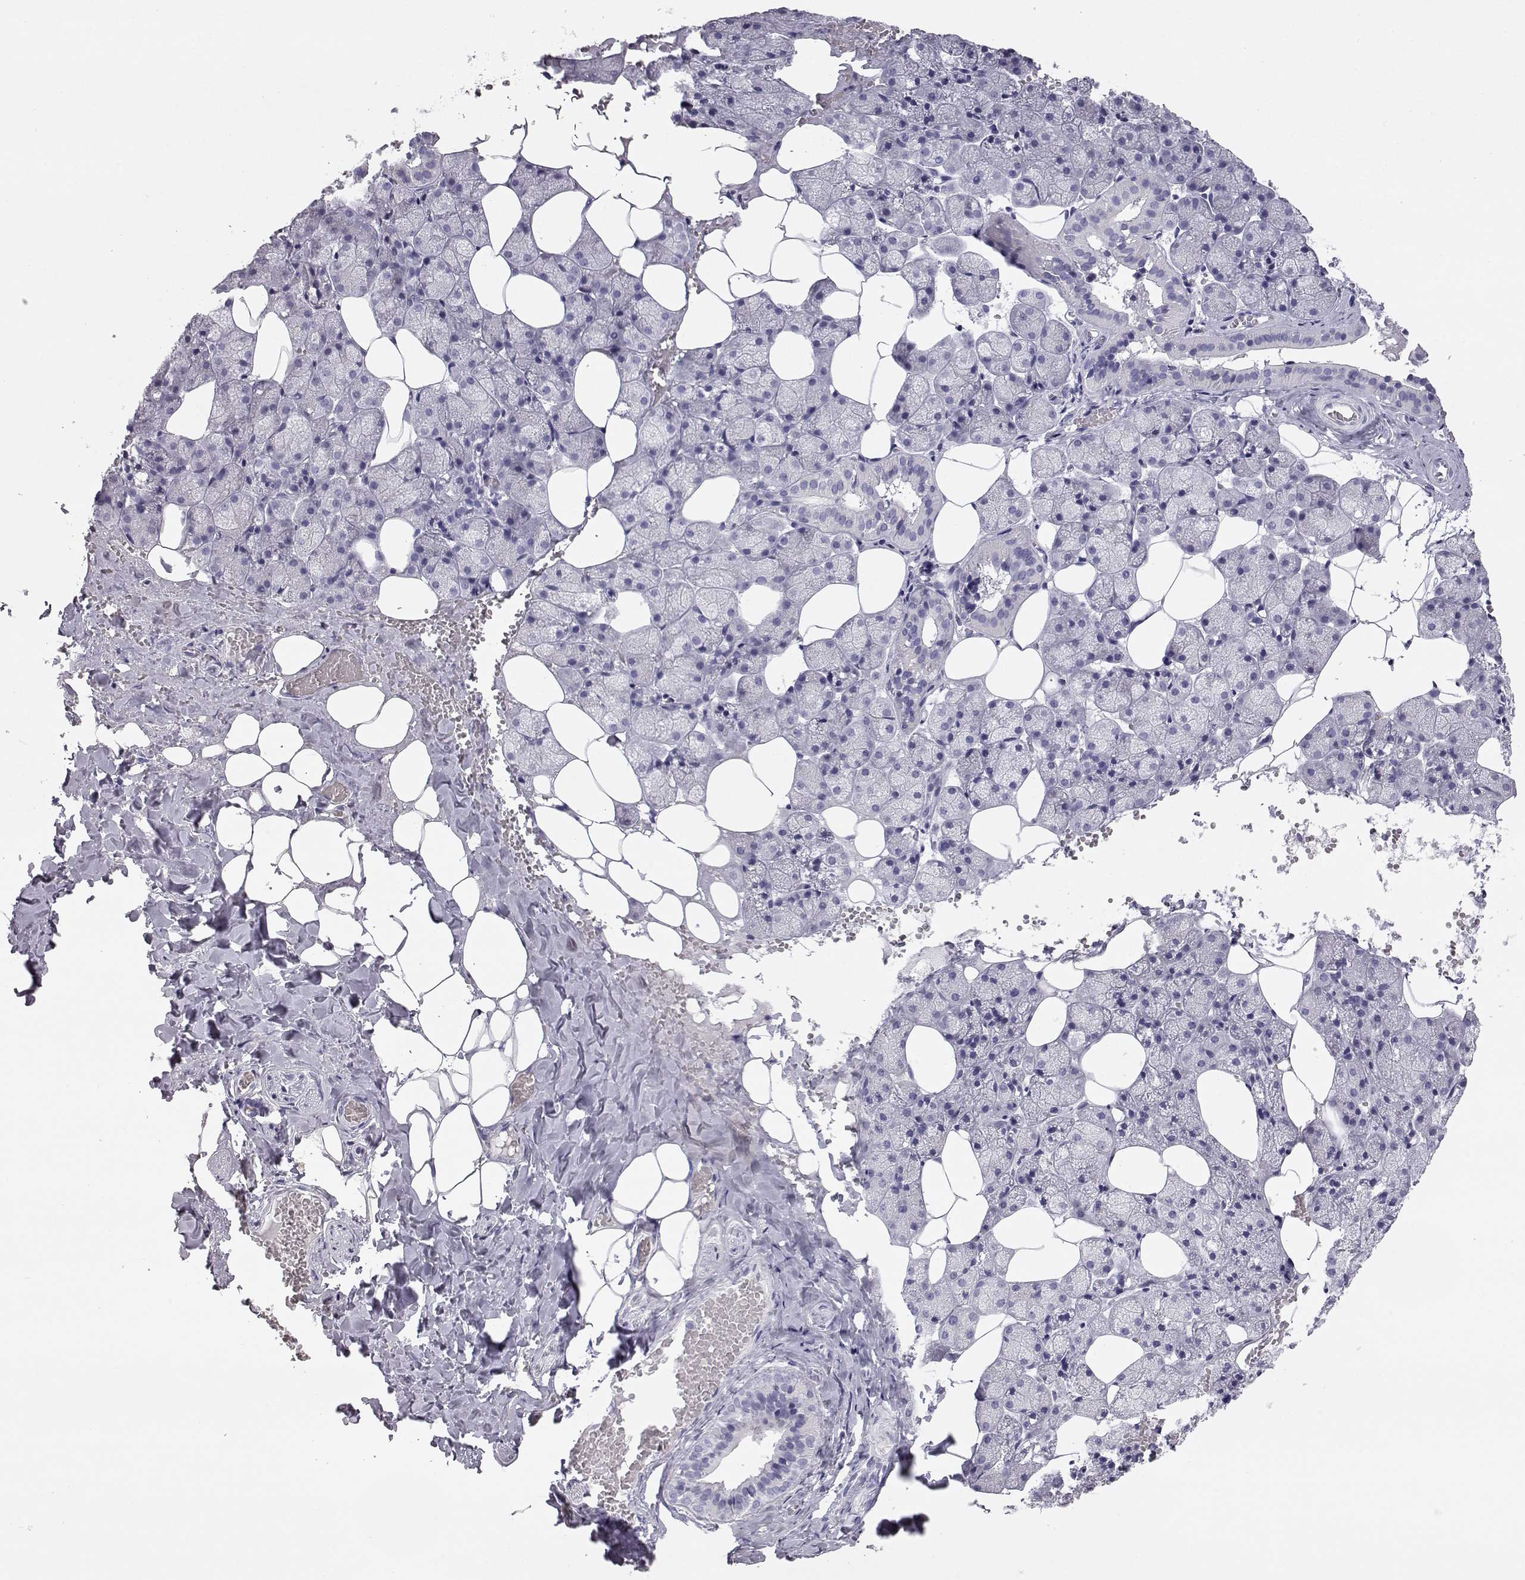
{"staining": {"intensity": "negative", "quantity": "none", "location": "none"}, "tissue": "salivary gland", "cell_type": "Glandular cells", "image_type": "normal", "snomed": [{"axis": "morphology", "description": "Normal tissue, NOS"}, {"axis": "topography", "description": "Salivary gland"}], "caption": "This micrograph is of unremarkable salivary gland stained with immunohistochemistry (IHC) to label a protein in brown with the nuclei are counter-stained blue. There is no positivity in glandular cells. Nuclei are stained in blue.", "gene": "ITLN1", "patient": {"sex": "male", "age": 38}}